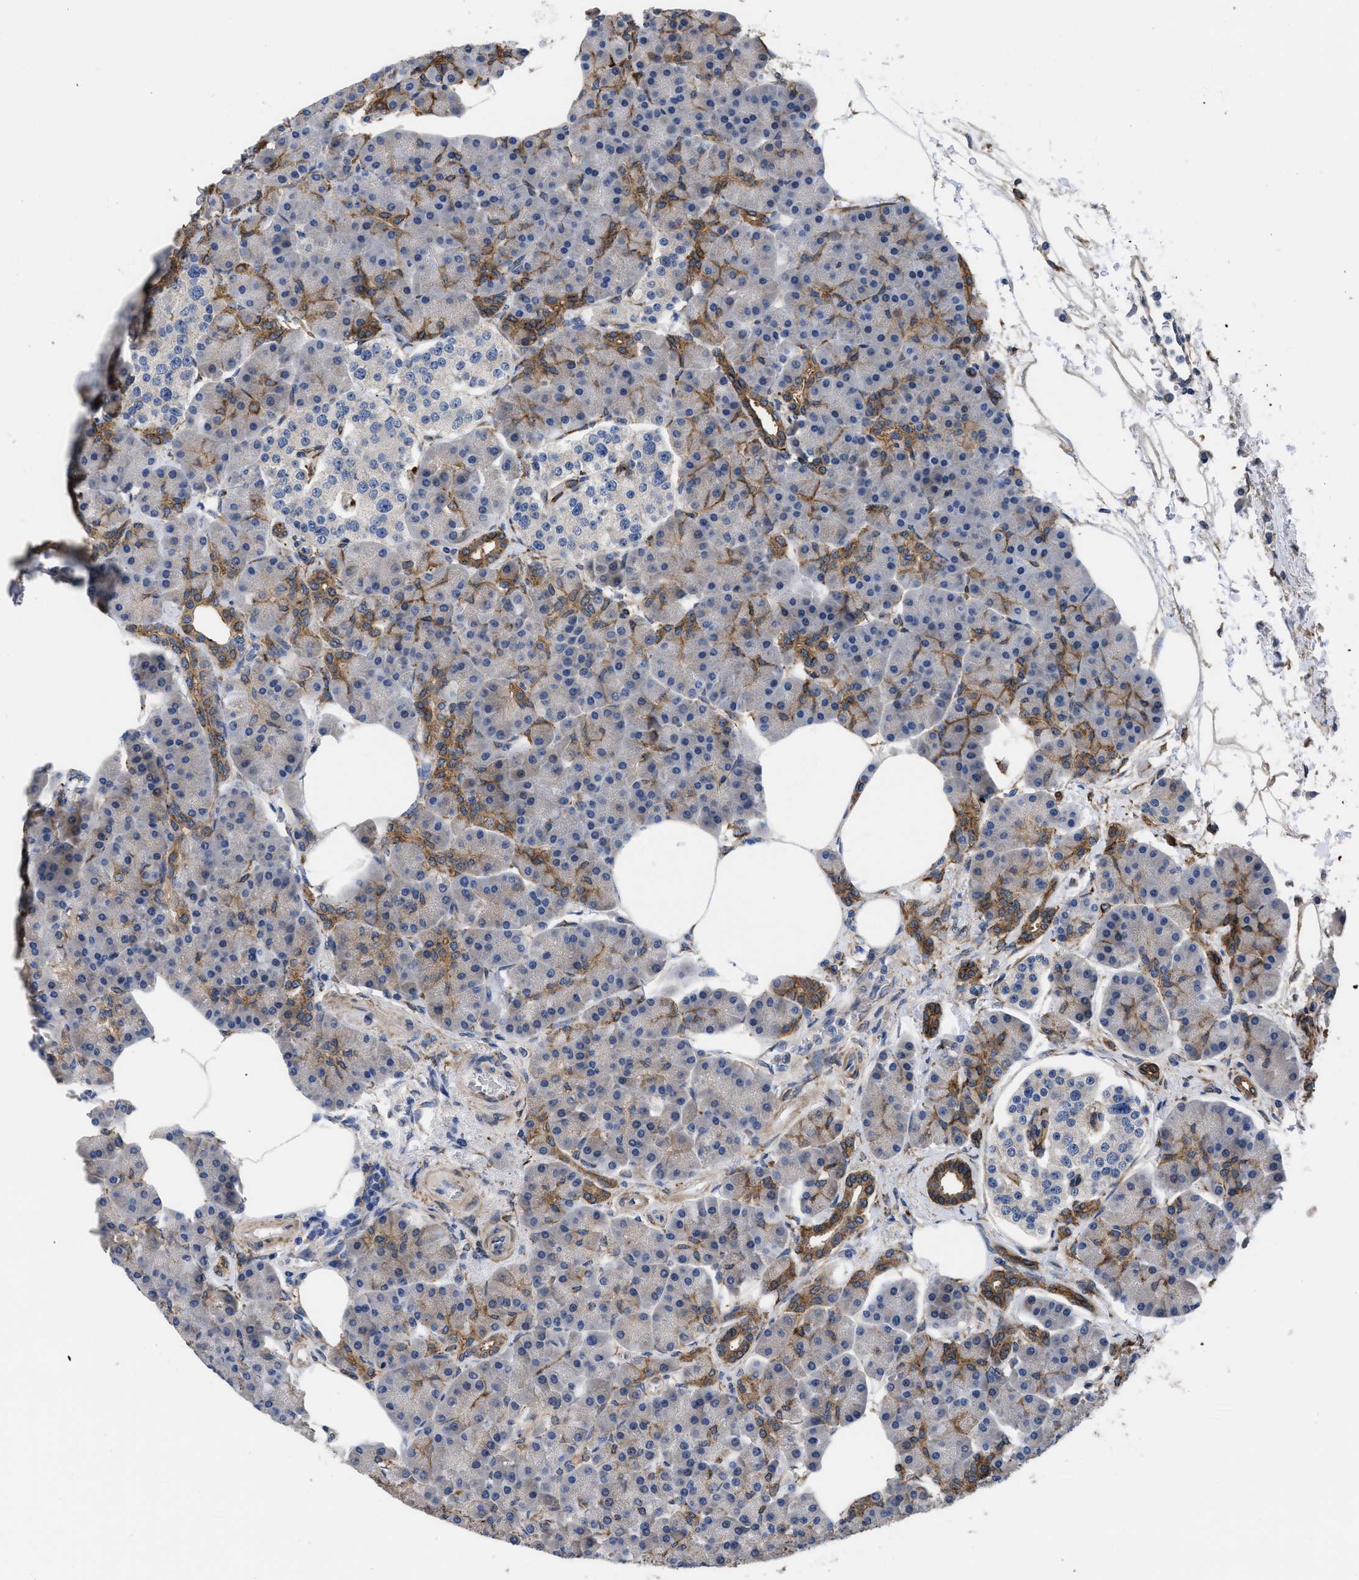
{"staining": {"intensity": "moderate", "quantity": "<25%", "location": "cytoplasmic/membranous"}, "tissue": "pancreas", "cell_type": "Exocrine glandular cells", "image_type": "normal", "snomed": [{"axis": "morphology", "description": "Normal tissue, NOS"}, {"axis": "topography", "description": "Pancreas"}], "caption": "Immunohistochemical staining of benign pancreas reveals low levels of moderate cytoplasmic/membranous expression in approximately <25% of exocrine glandular cells. The protein of interest is shown in brown color, while the nuclei are stained blue.", "gene": "SQLE", "patient": {"sex": "female", "age": 70}}